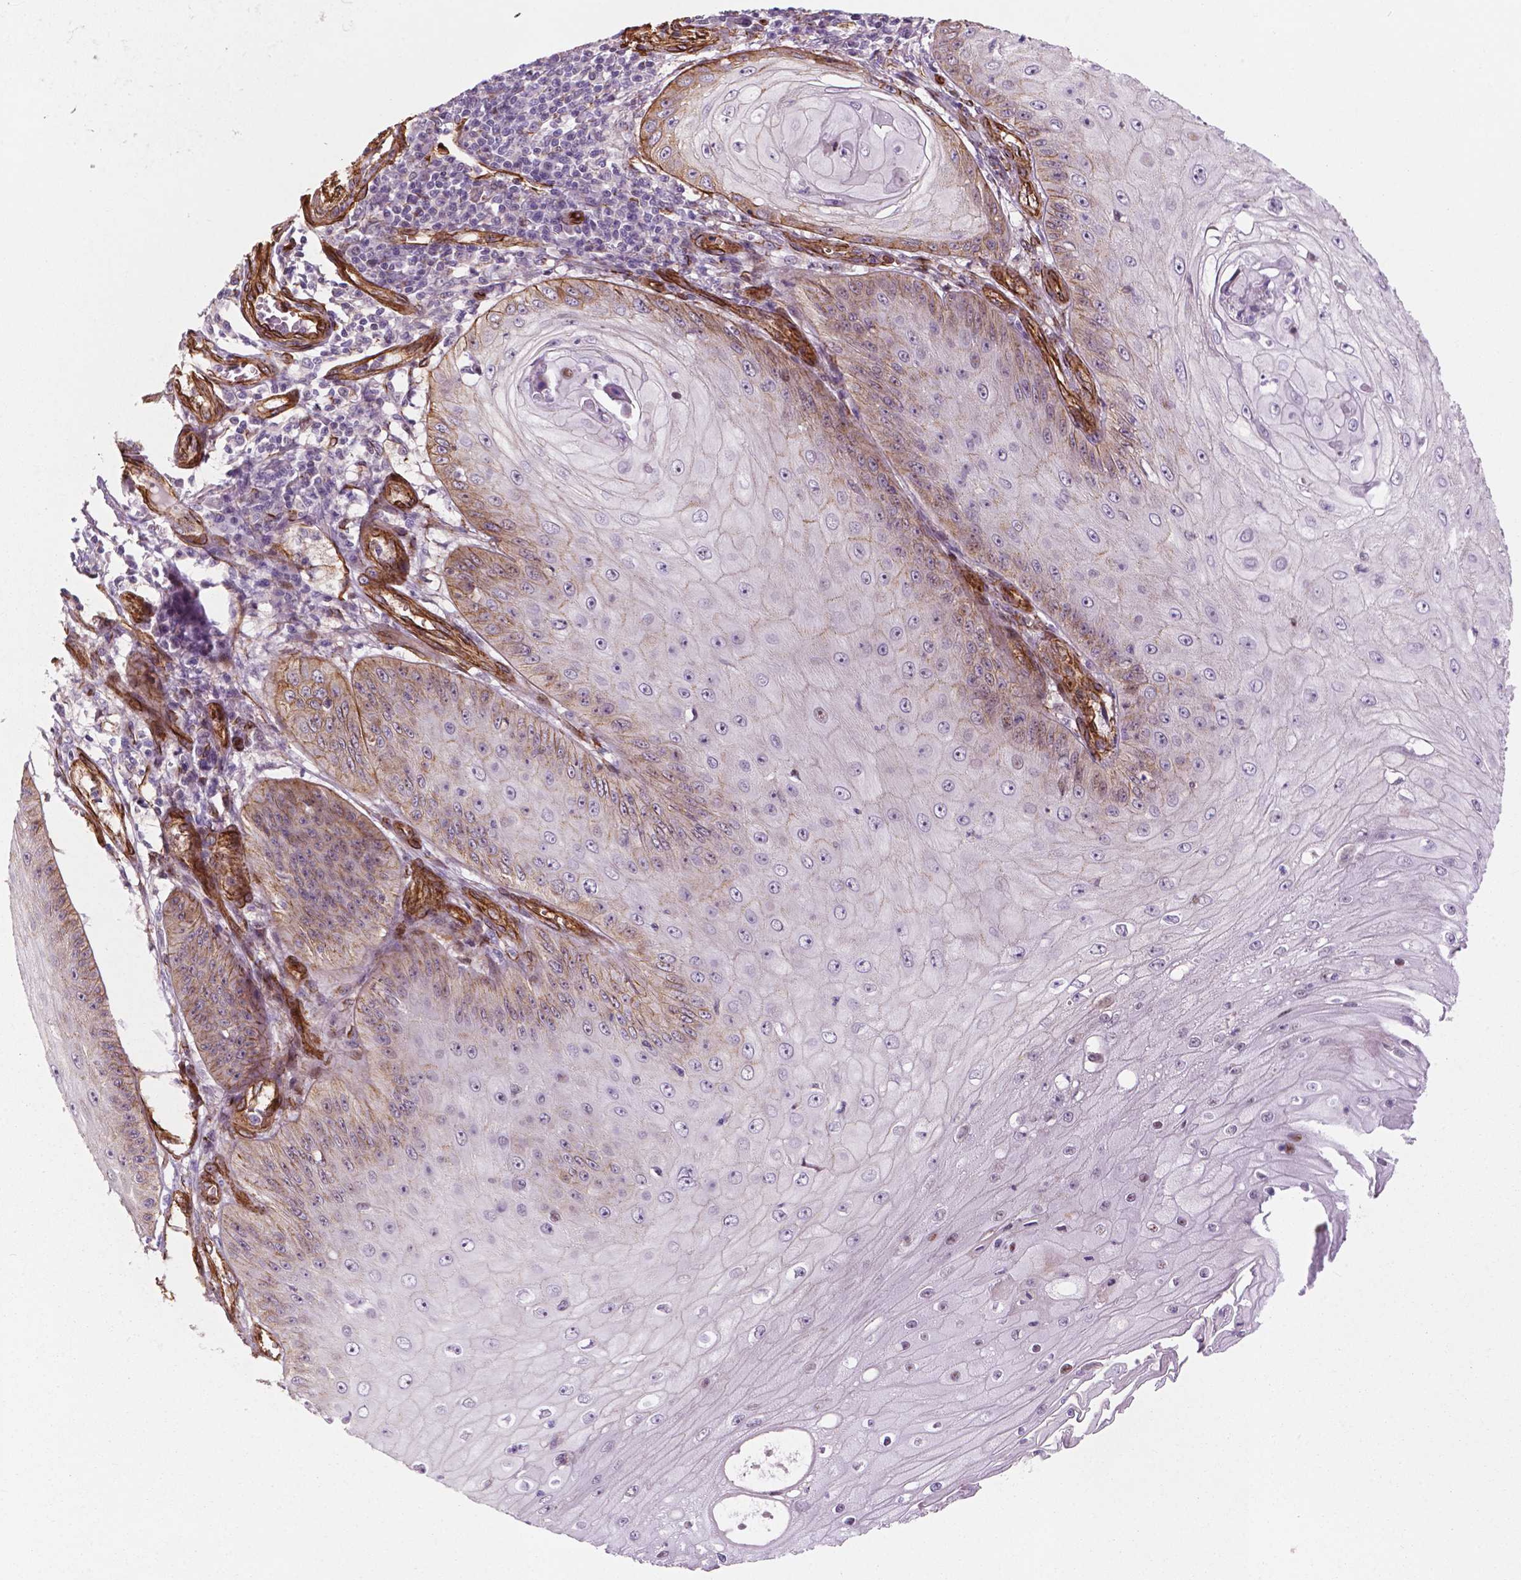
{"staining": {"intensity": "weak", "quantity": "25%-75%", "location": "cytoplasmic/membranous,nuclear"}, "tissue": "skin cancer", "cell_type": "Tumor cells", "image_type": "cancer", "snomed": [{"axis": "morphology", "description": "Squamous cell carcinoma, NOS"}, {"axis": "topography", "description": "Skin"}], "caption": "A photomicrograph of human skin cancer stained for a protein displays weak cytoplasmic/membranous and nuclear brown staining in tumor cells. The staining is performed using DAB brown chromogen to label protein expression. The nuclei are counter-stained blue using hematoxylin.", "gene": "EGFL8", "patient": {"sex": "male", "age": 70}}